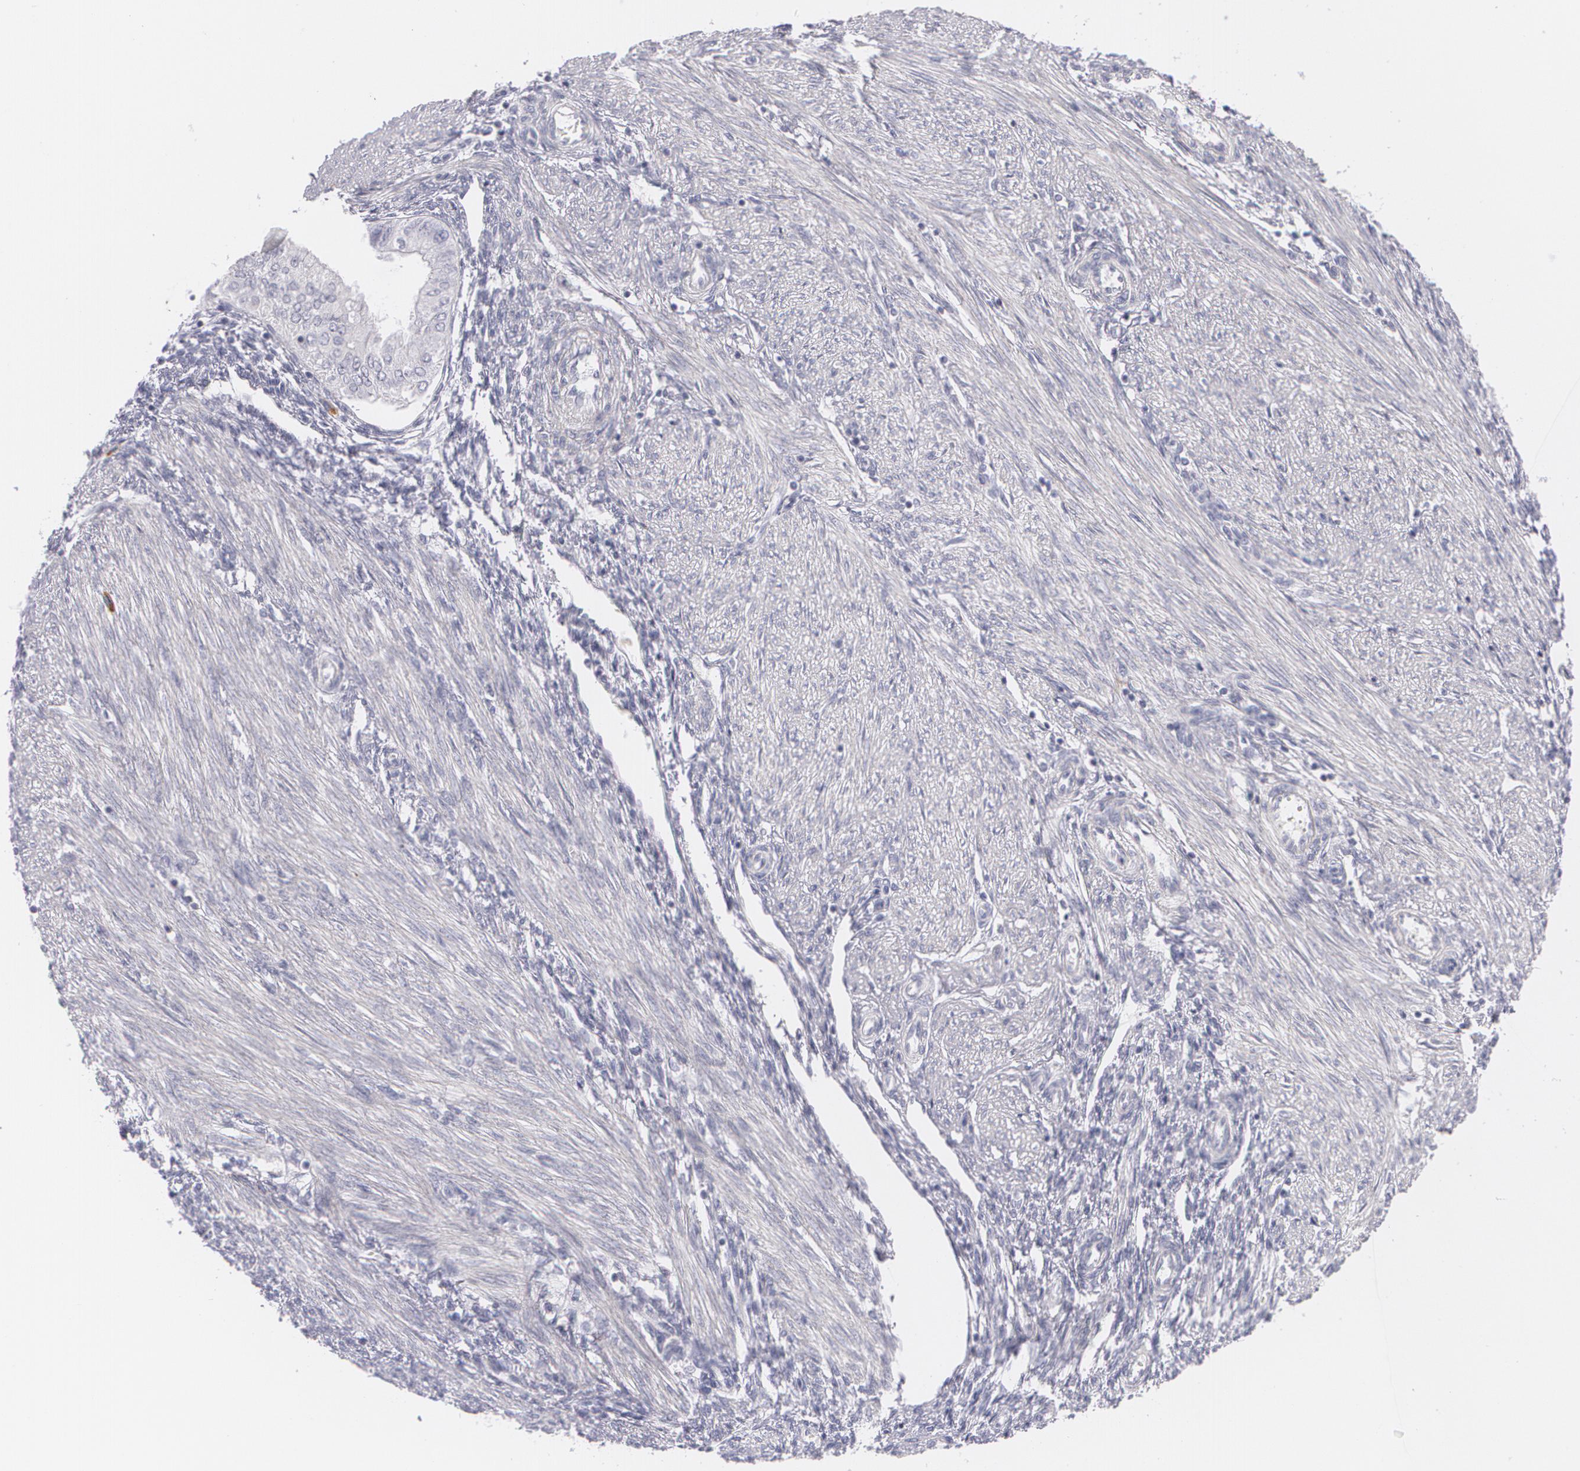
{"staining": {"intensity": "negative", "quantity": "none", "location": "none"}, "tissue": "endometrial cancer", "cell_type": "Tumor cells", "image_type": "cancer", "snomed": [{"axis": "morphology", "description": "Adenocarcinoma, NOS"}, {"axis": "topography", "description": "Endometrium"}], "caption": "An IHC image of endometrial cancer is shown. There is no staining in tumor cells of endometrial cancer. (IHC, brightfield microscopy, high magnification).", "gene": "FAM181A", "patient": {"sex": "female", "age": 51}}